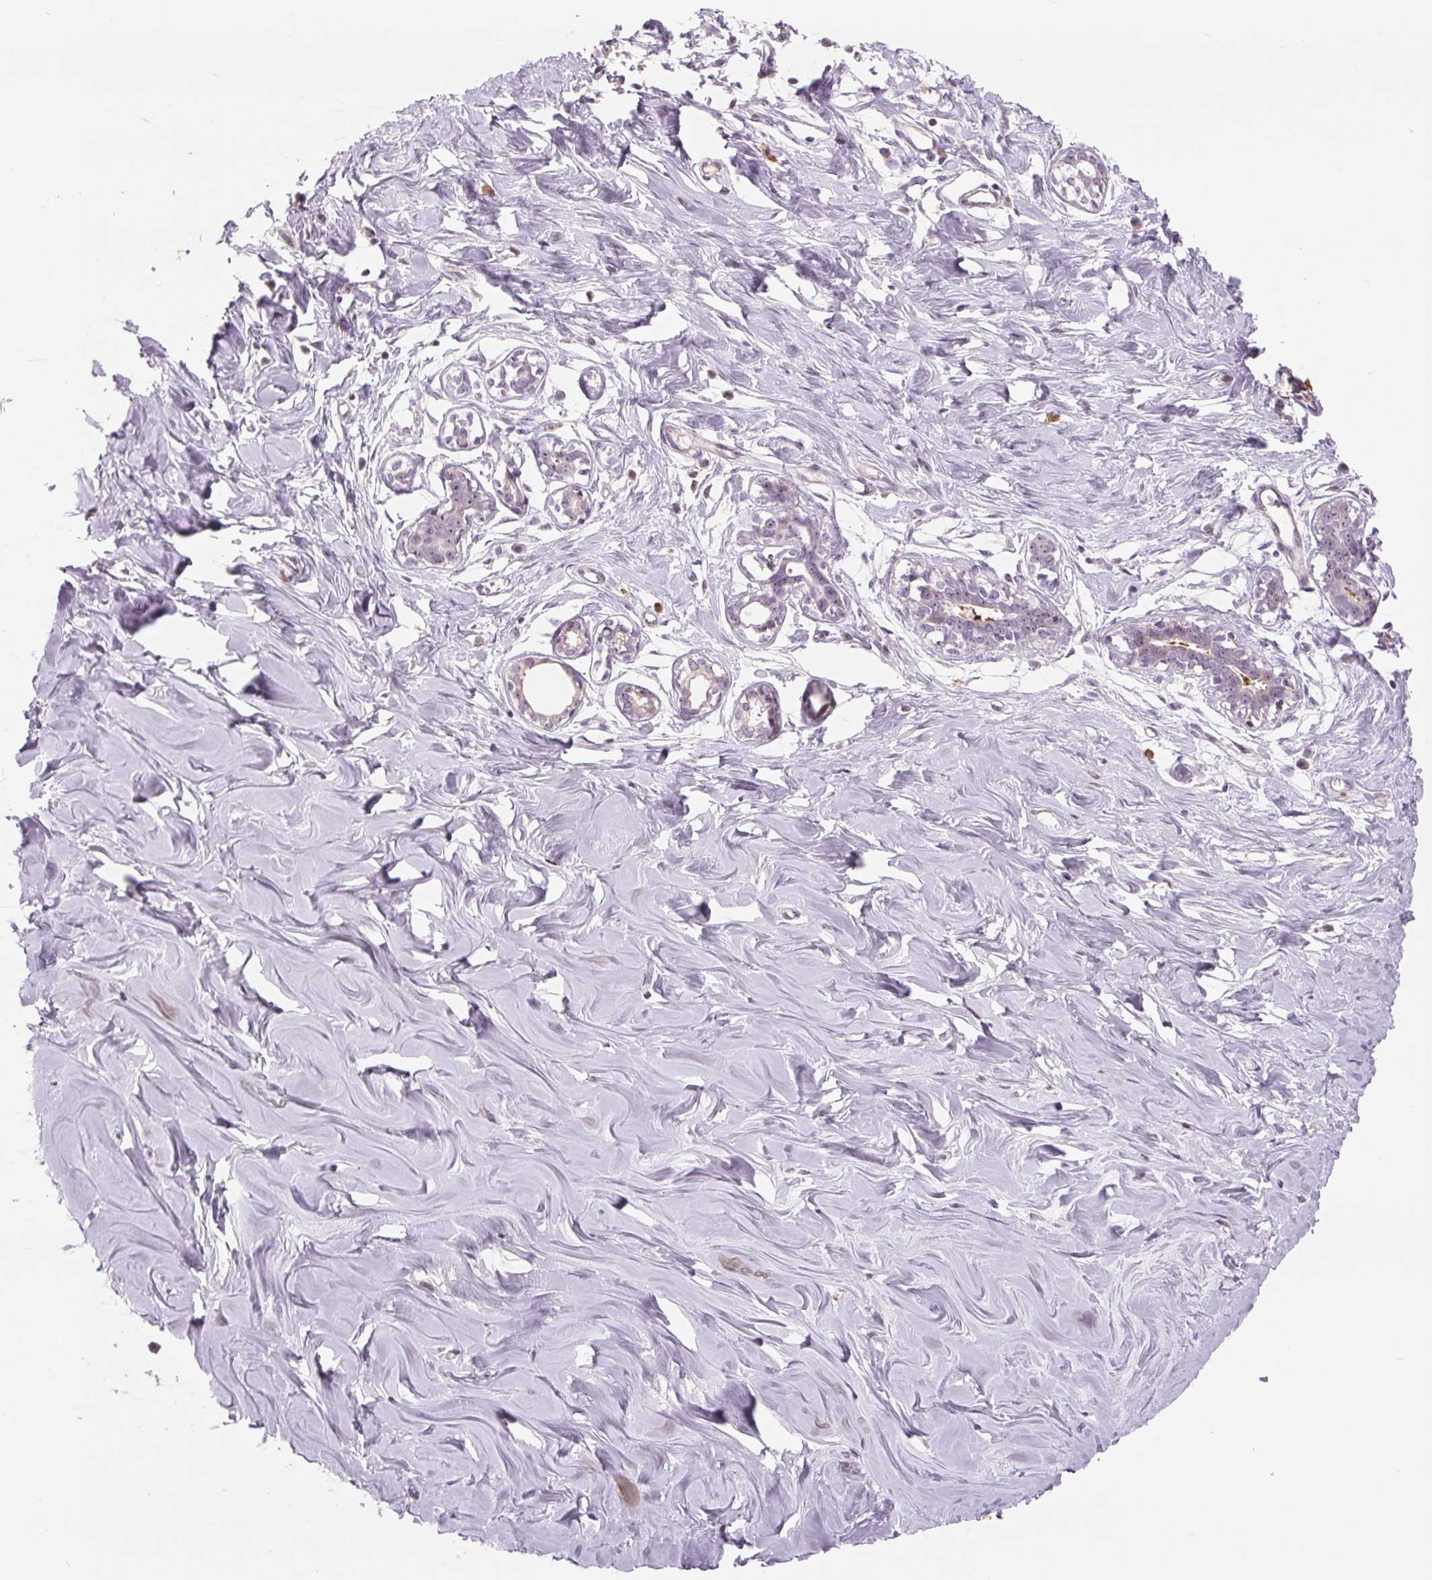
{"staining": {"intensity": "negative", "quantity": "none", "location": "none"}, "tissue": "breast", "cell_type": "Adipocytes", "image_type": "normal", "snomed": [{"axis": "morphology", "description": "Normal tissue, NOS"}, {"axis": "topography", "description": "Breast"}], "caption": "This is an immunohistochemistry micrograph of normal human breast. There is no expression in adipocytes.", "gene": "RANBP3L", "patient": {"sex": "female", "age": 27}}